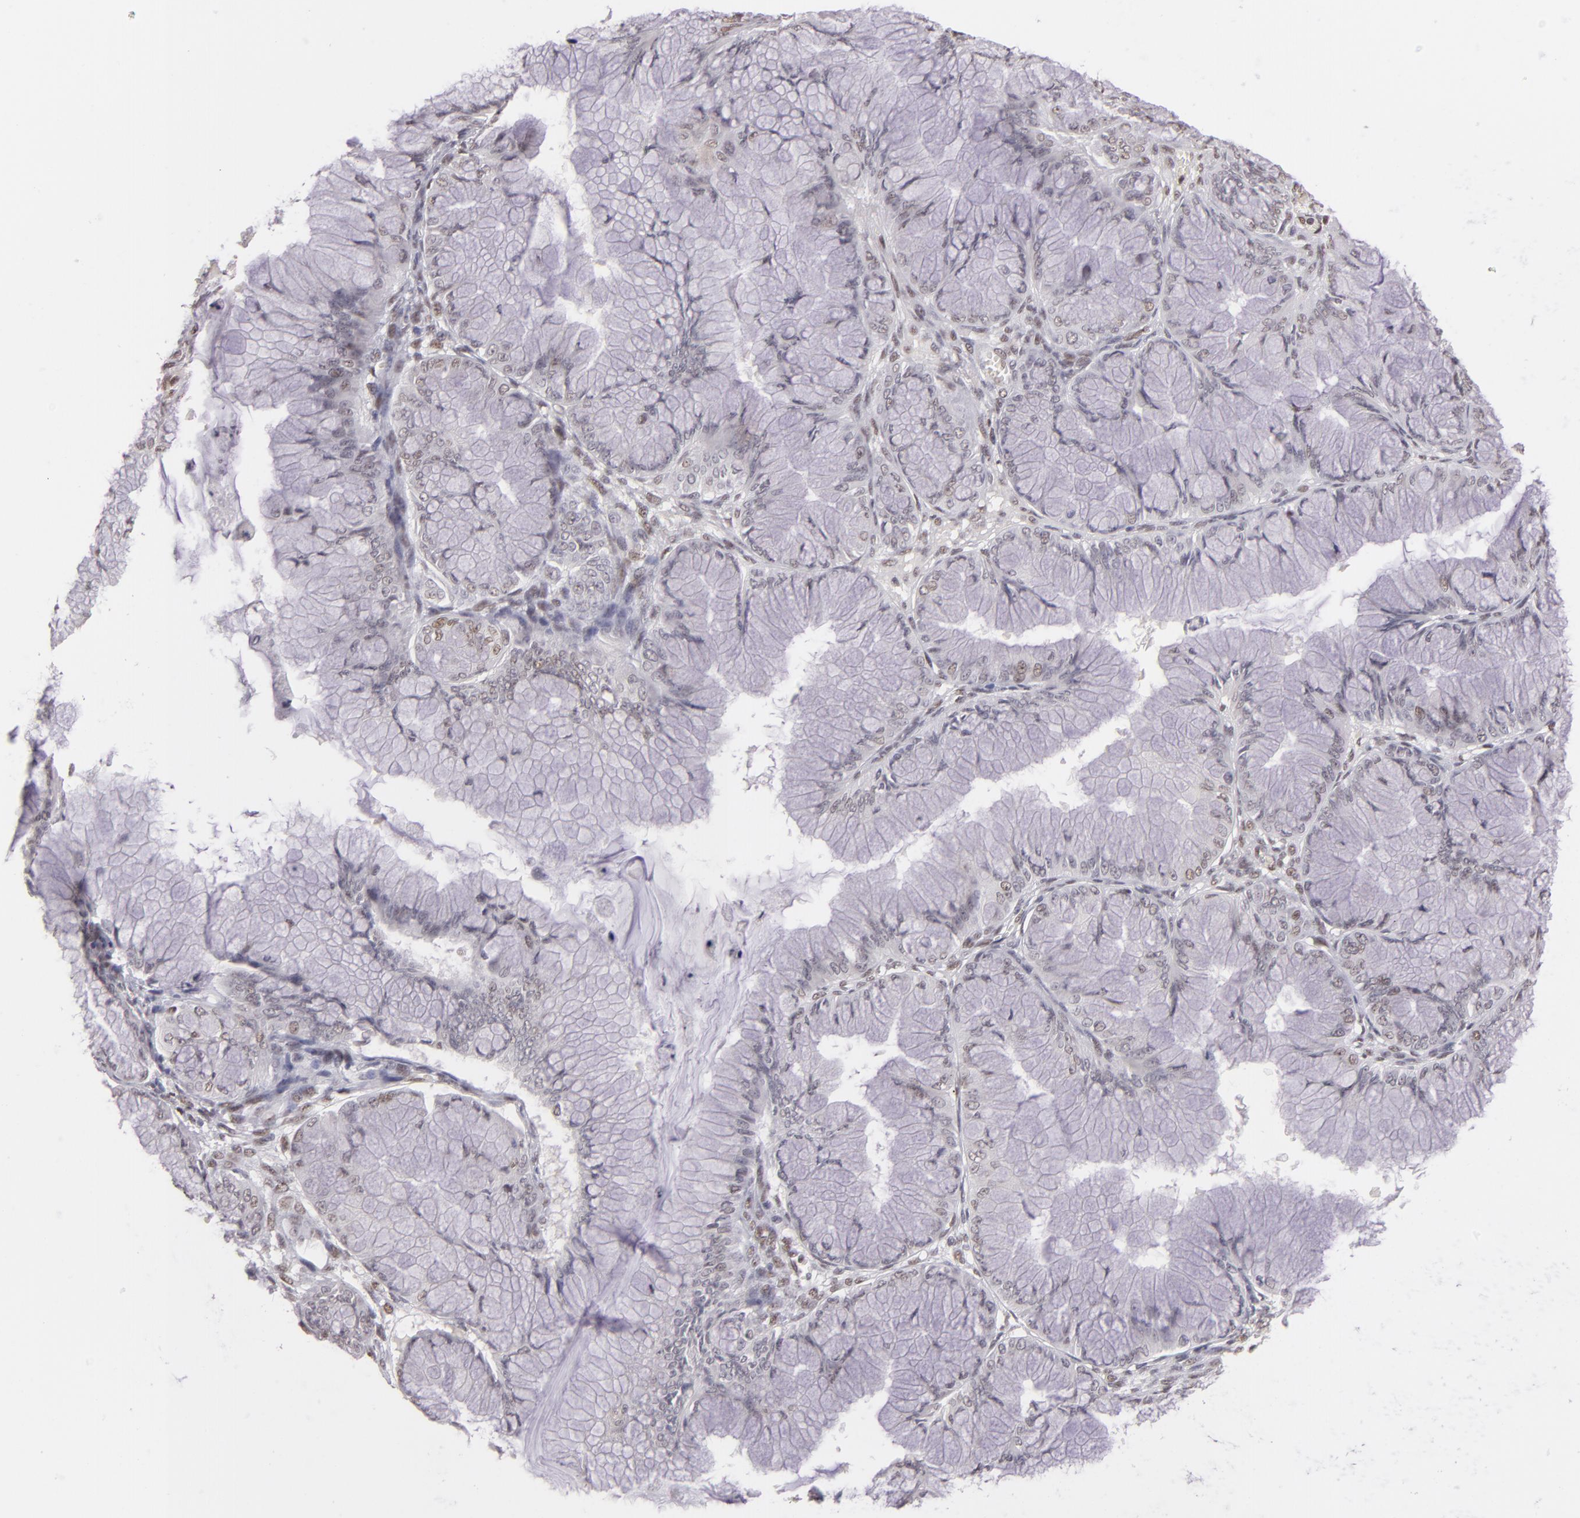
{"staining": {"intensity": "weak", "quantity": "25%-75%", "location": "nuclear"}, "tissue": "ovarian cancer", "cell_type": "Tumor cells", "image_type": "cancer", "snomed": [{"axis": "morphology", "description": "Cystadenocarcinoma, mucinous, NOS"}, {"axis": "topography", "description": "Ovary"}], "caption": "The micrograph displays a brown stain indicating the presence of a protein in the nuclear of tumor cells in ovarian cancer (mucinous cystadenocarcinoma).", "gene": "INTS6", "patient": {"sex": "female", "age": 63}}